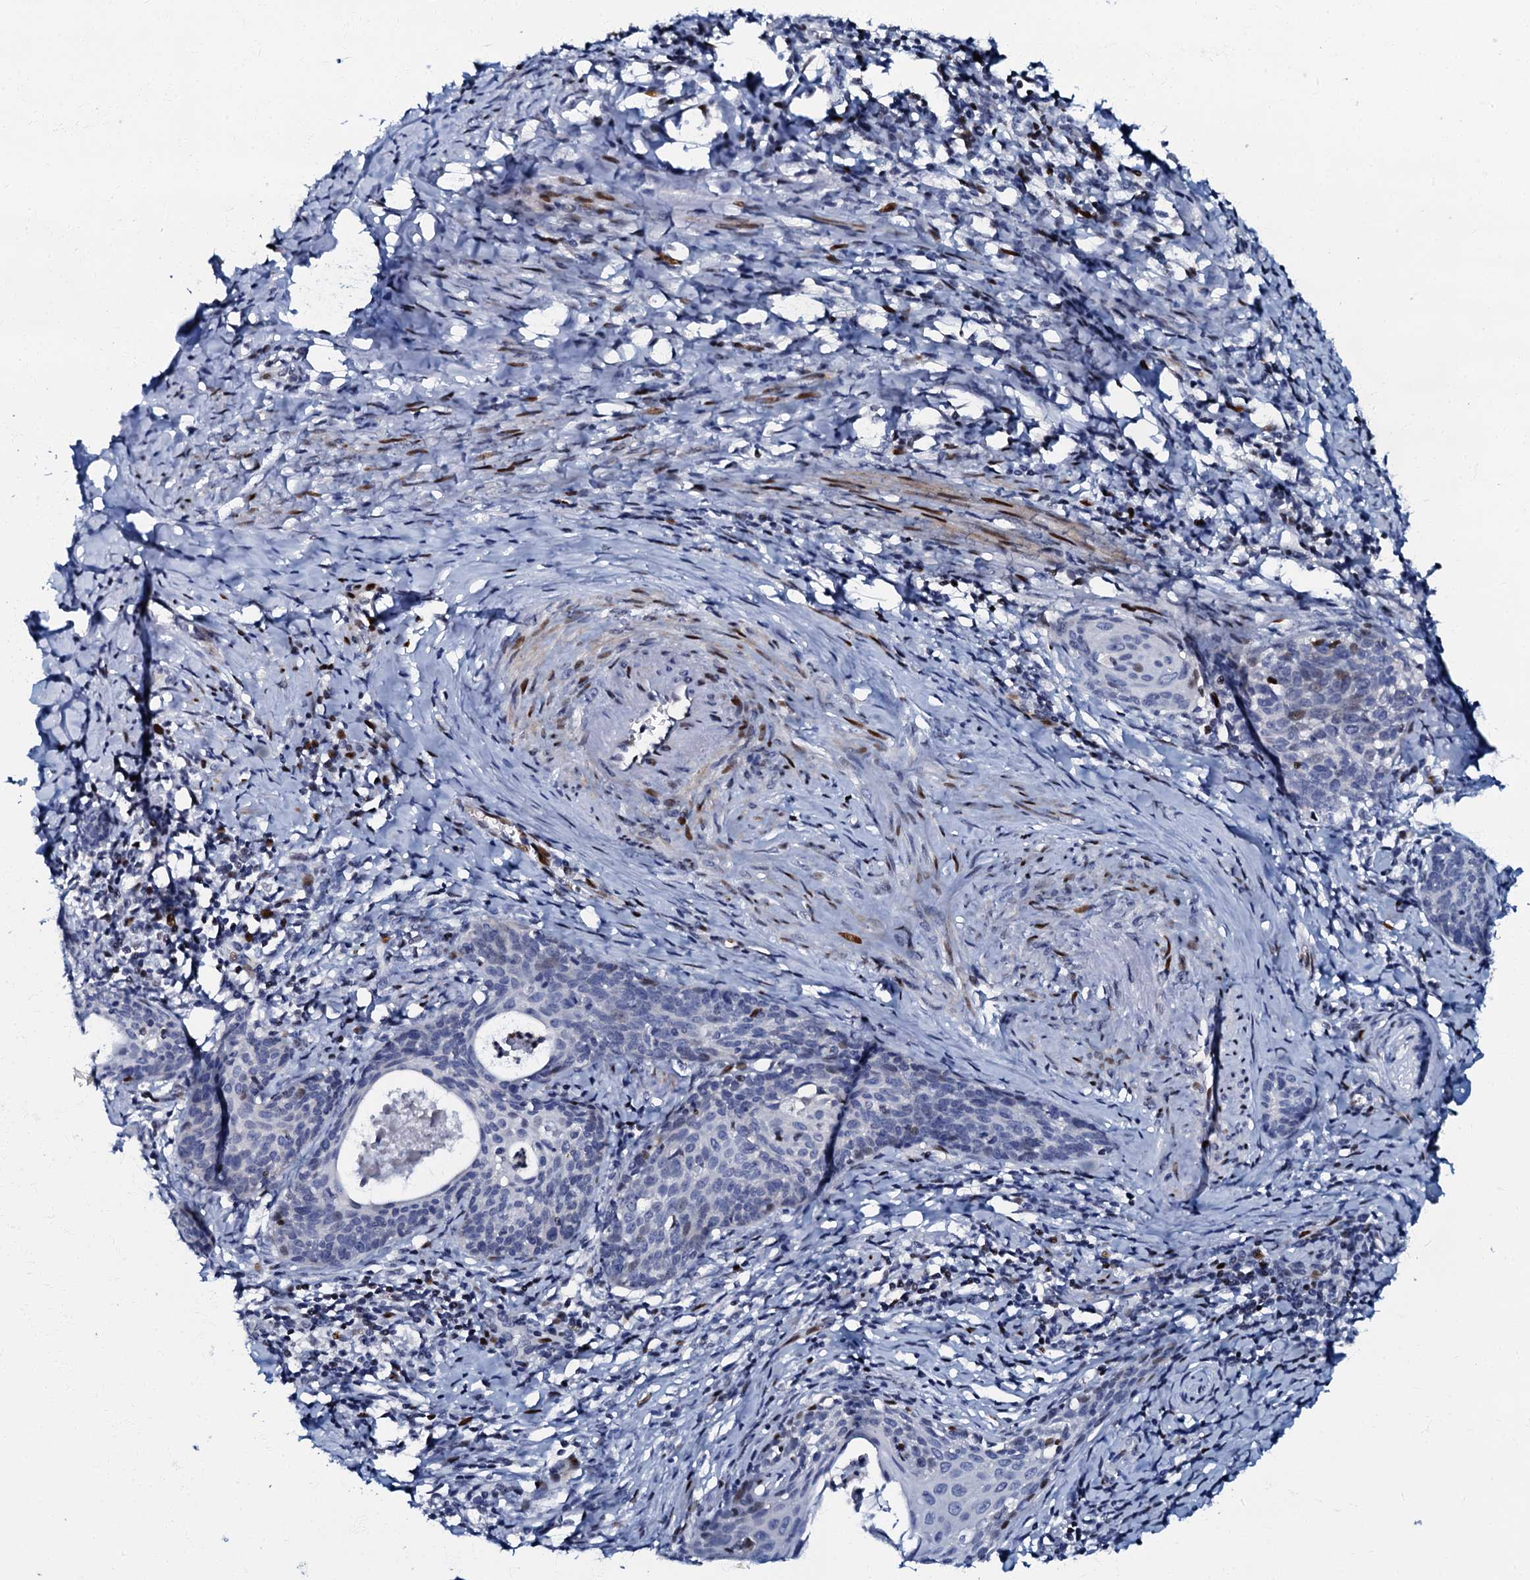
{"staining": {"intensity": "negative", "quantity": "none", "location": "none"}, "tissue": "cervical cancer", "cell_type": "Tumor cells", "image_type": "cancer", "snomed": [{"axis": "morphology", "description": "Squamous cell carcinoma, NOS"}, {"axis": "topography", "description": "Cervix"}], "caption": "IHC of human squamous cell carcinoma (cervical) reveals no positivity in tumor cells.", "gene": "MFSD5", "patient": {"sex": "female", "age": 52}}